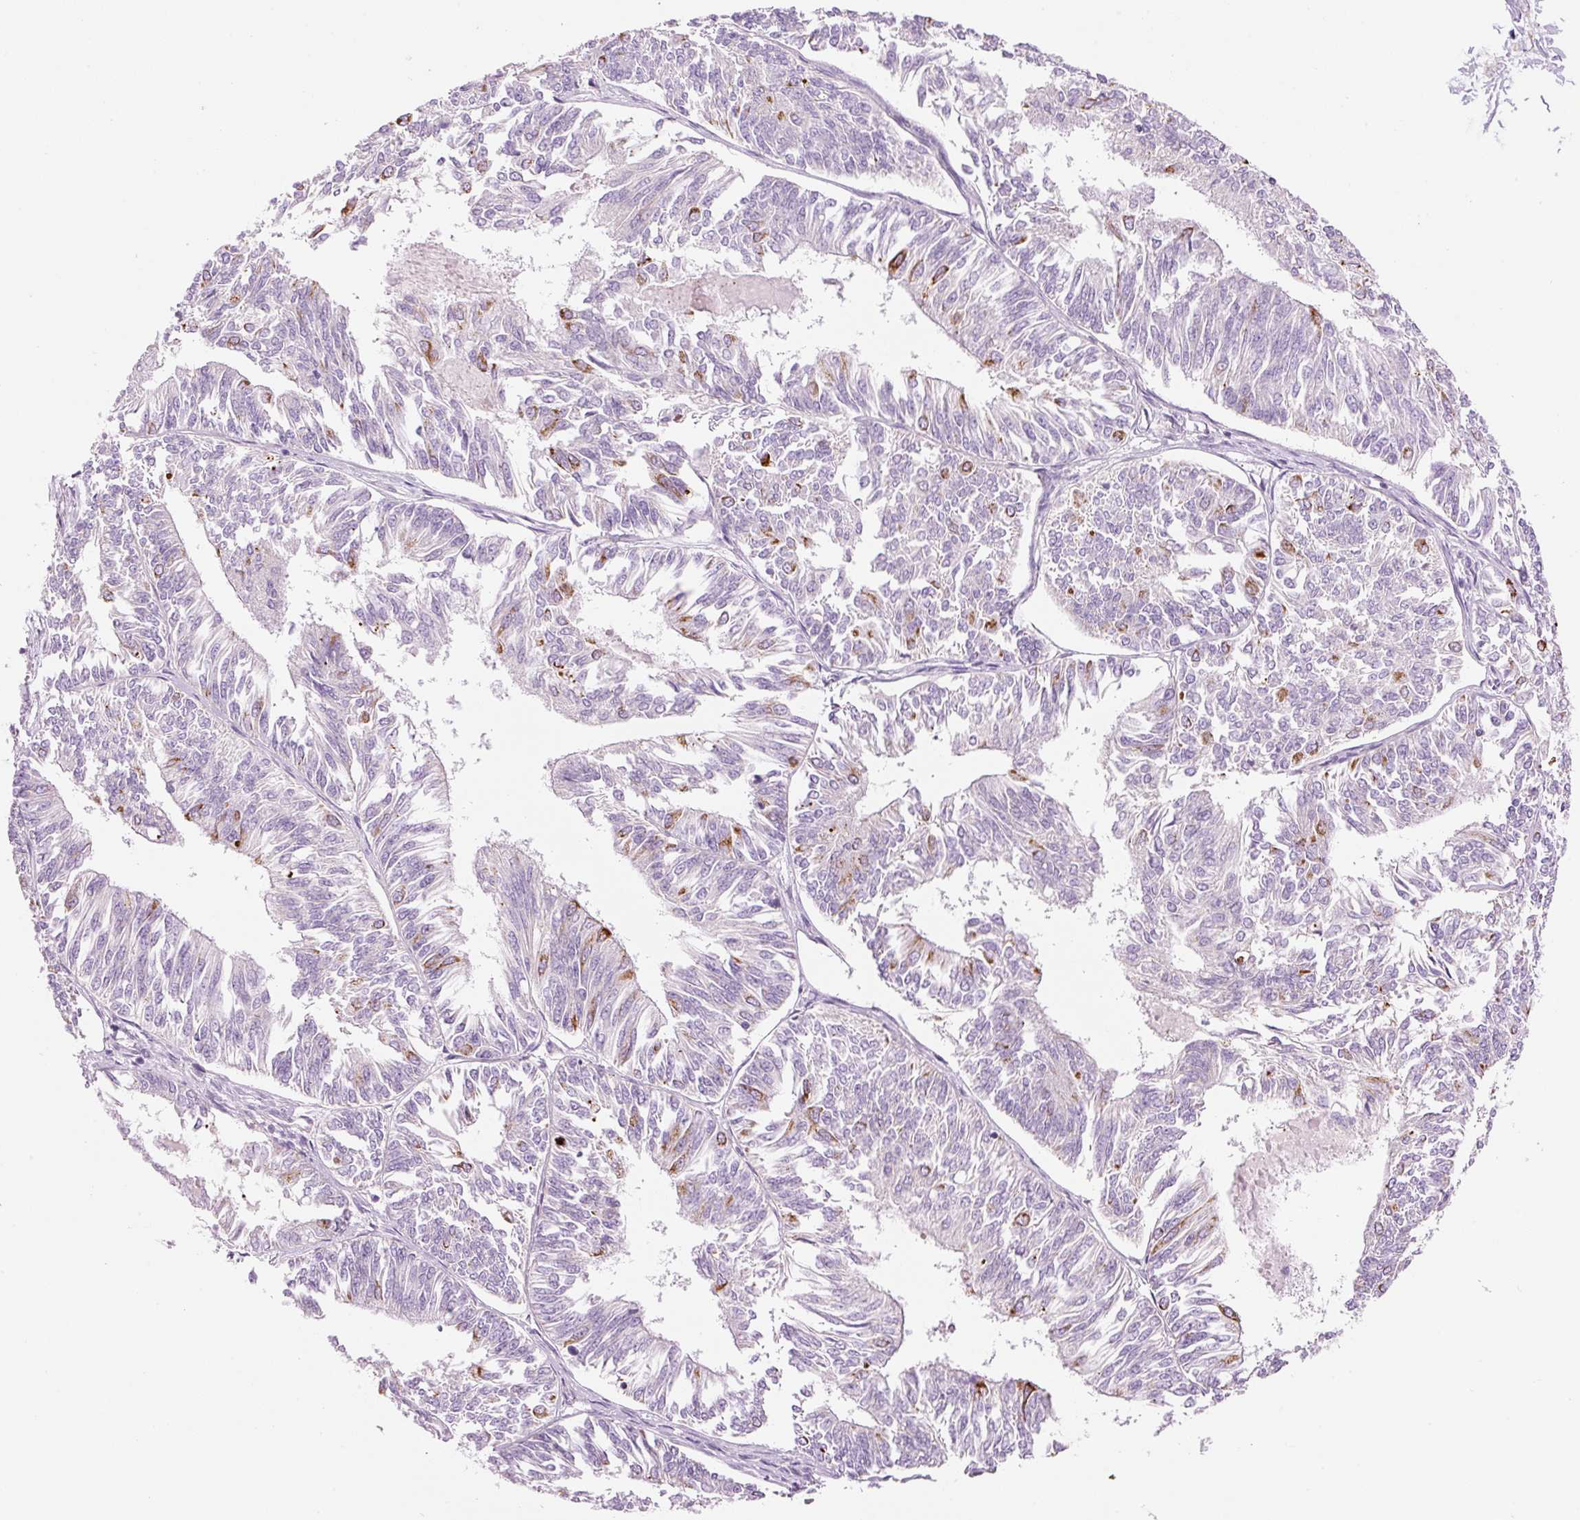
{"staining": {"intensity": "weak", "quantity": "<25%", "location": "cytoplasmic/membranous"}, "tissue": "endometrial cancer", "cell_type": "Tumor cells", "image_type": "cancer", "snomed": [{"axis": "morphology", "description": "Adenocarcinoma, NOS"}, {"axis": "topography", "description": "Endometrium"}], "caption": "Immunohistochemical staining of human endometrial adenocarcinoma demonstrates no significant staining in tumor cells.", "gene": "CARD16", "patient": {"sex": "female", "age": 58}}